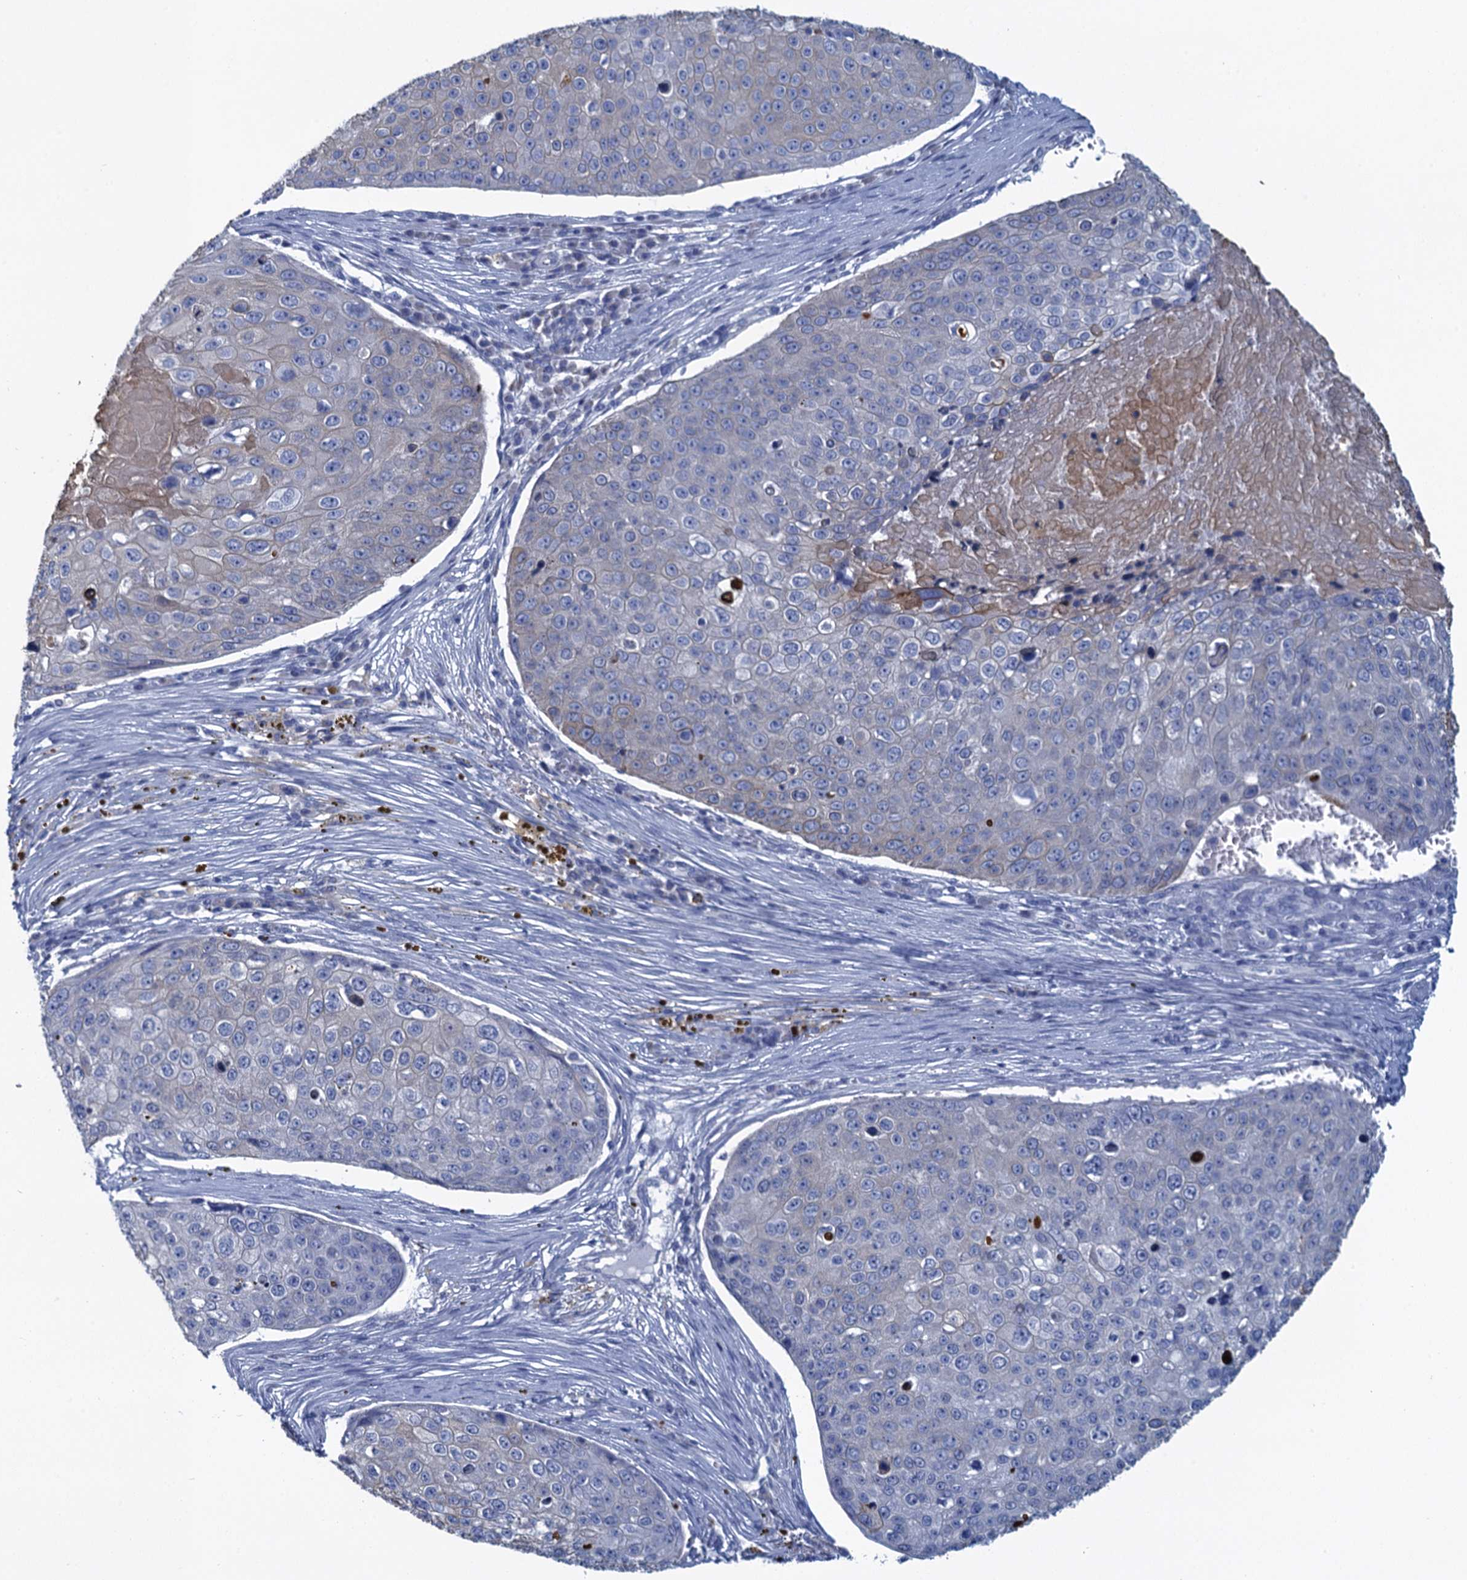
{"staining": {"intensity": "negative", "quantity": "none", "location": "none"}, "tissue": "skin cancer", "cell_type": "Tumor cells", "image_type": "cancer", "snomed": [{"axis": "morphology", "description": "Squamous cell carcinoma, NOS"}, {"axis": "topography", "description": "Skin"}], "caption": "Tumor cells show no significant protein staining in skin cancer.", "gene": "SCEL", "patient": {"sex": "male", "age": 71}}